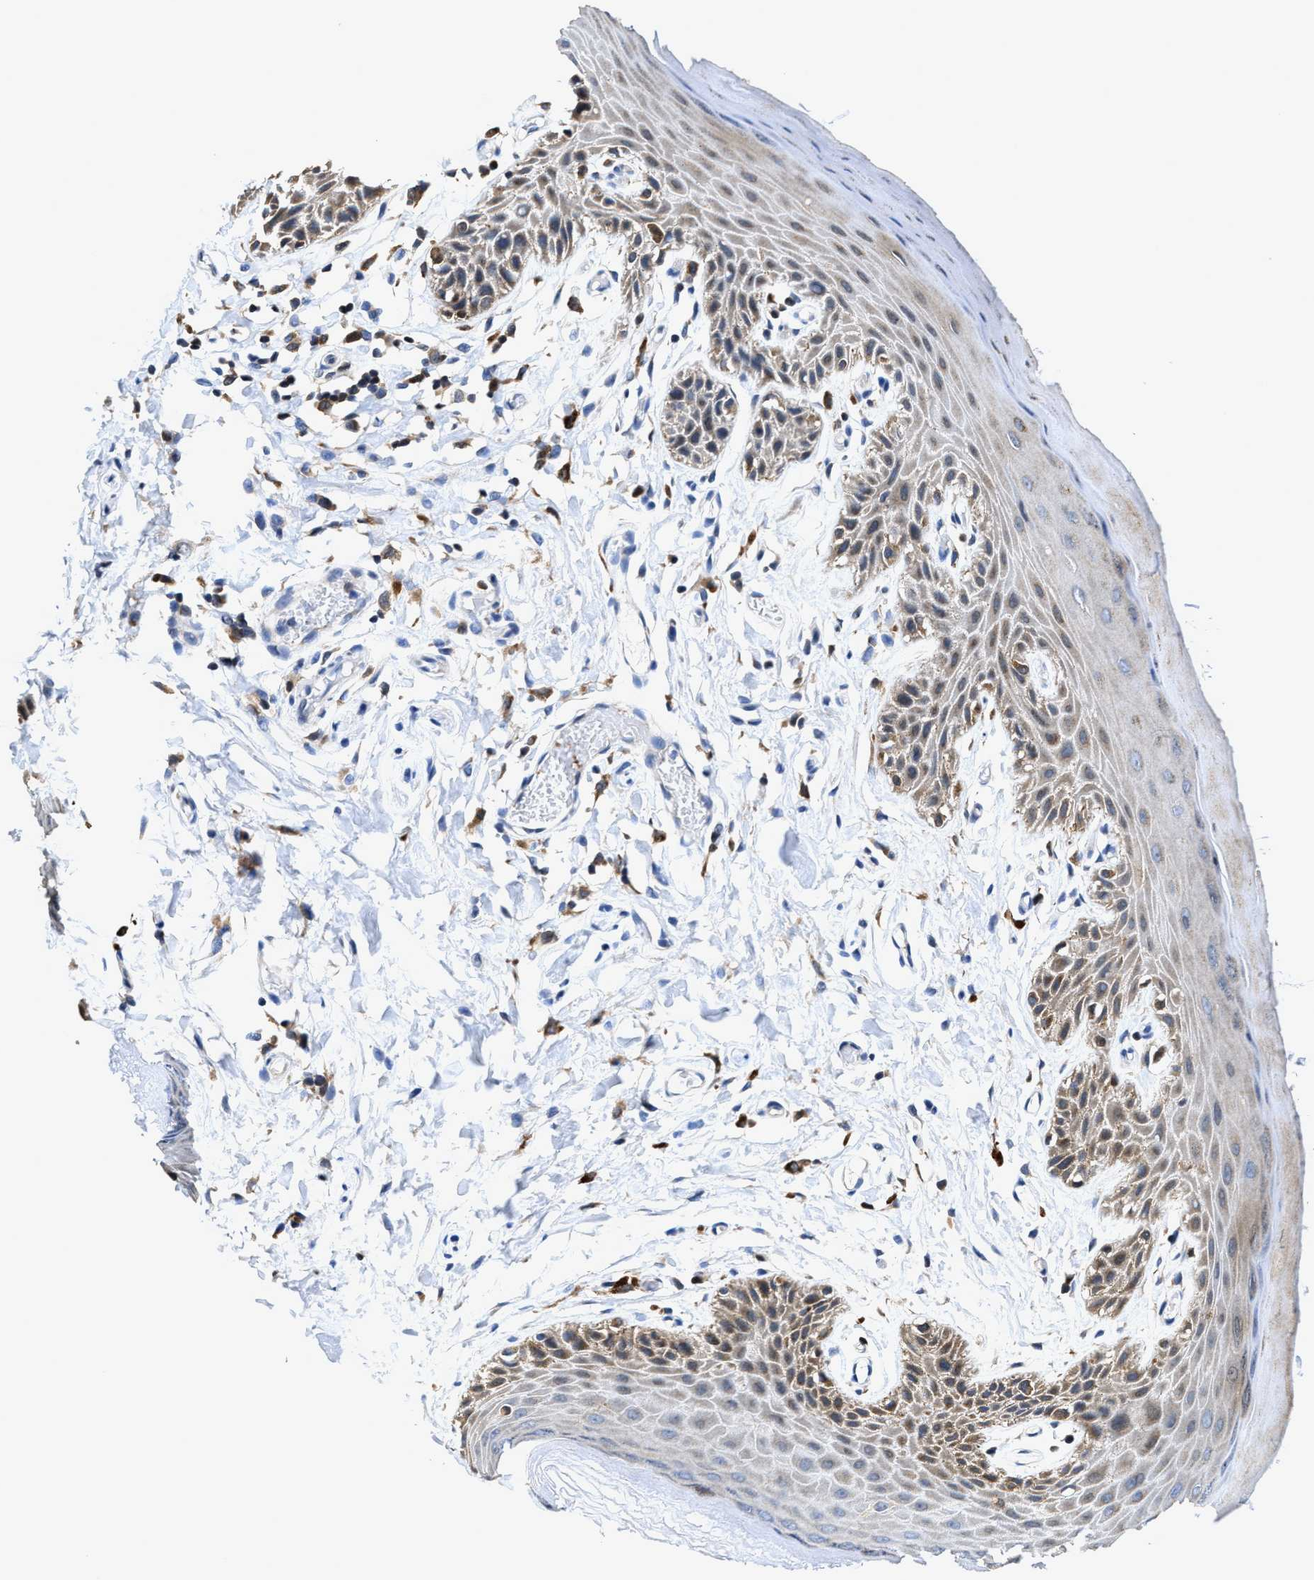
{"staining": {"intensity": "moderate", "quantity": "<25%", "location": "cytoplasmic/membranous"}, "tissue": "skin", "cell_type": "Epidermal cells", "image_type": "normal", "snomed": [{"axis": "morphology", "description": "Normal tissue, NOS"}, {"axis": "topography", "description": "Anal"}], "caption": "Protein expression analysis of benign human skin reveals moderate cytoplasmic/membranous staining in approximately <25% of epidermal cells. (Brightfield microscopy of DAB IHC at high magnification).", "gene": "RGS10", "patient": {"sex": "male", "age": 44}}